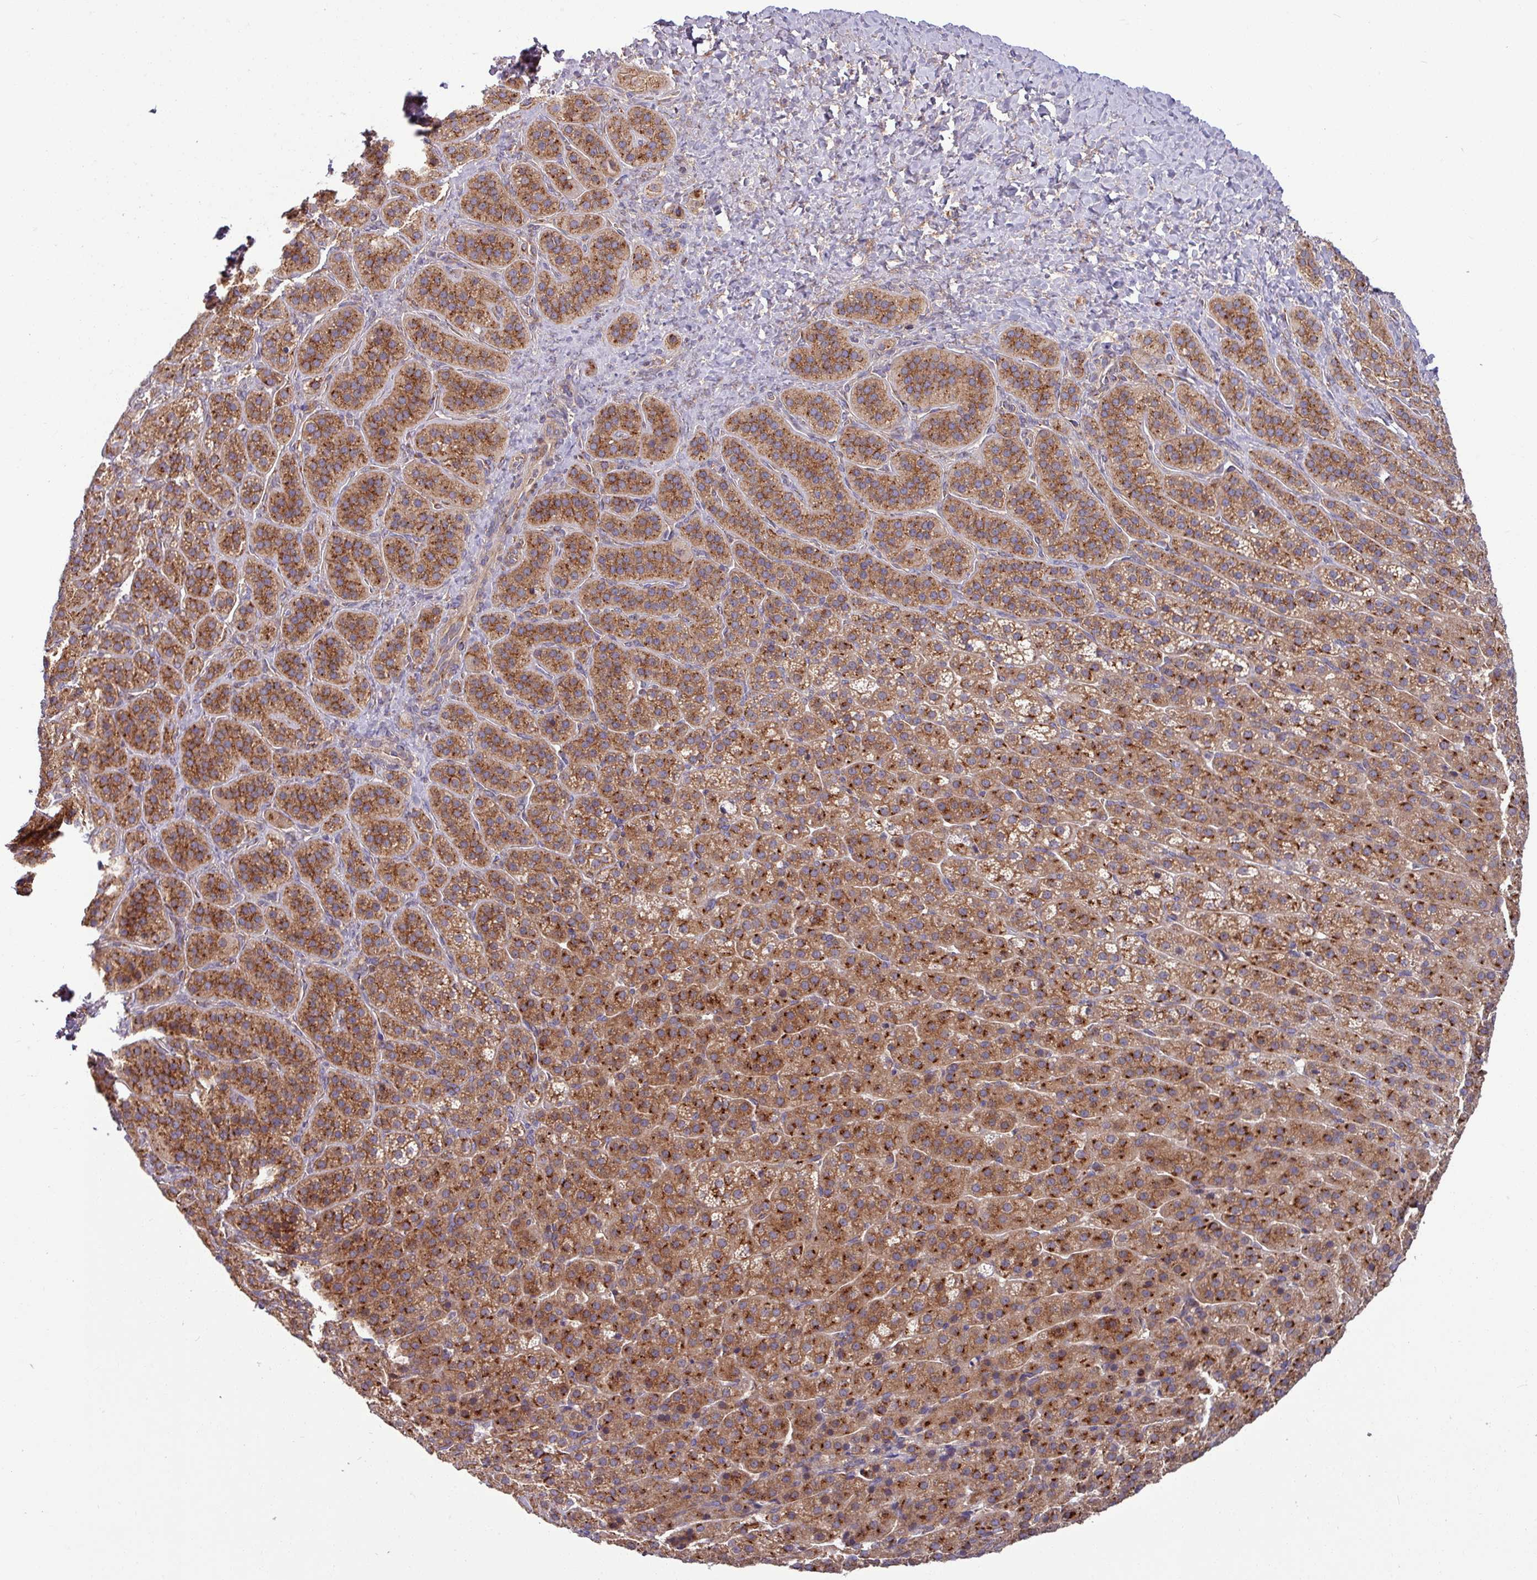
{"staining": {"intensity": "strong", "quantity": ">75%", "location": "cytoplasmic/membranous"}, "tissue": "adrenal gland", "cell_type": "Glandular cells", "image_type": "normal", "snomed": [{"axis": "morphology", "description": "Normal tissue, NOS"}, {"axis": "topography", "description": "Adrenal gland"}], "caption": "Normal adrenal gland was stained to show a protein in brown. There is high levels of strong cytoplasmic/membranous staining in about >75% of glandular cells.", "gene": "LSM12", "patient": {"sex": "female", "age": 41}}